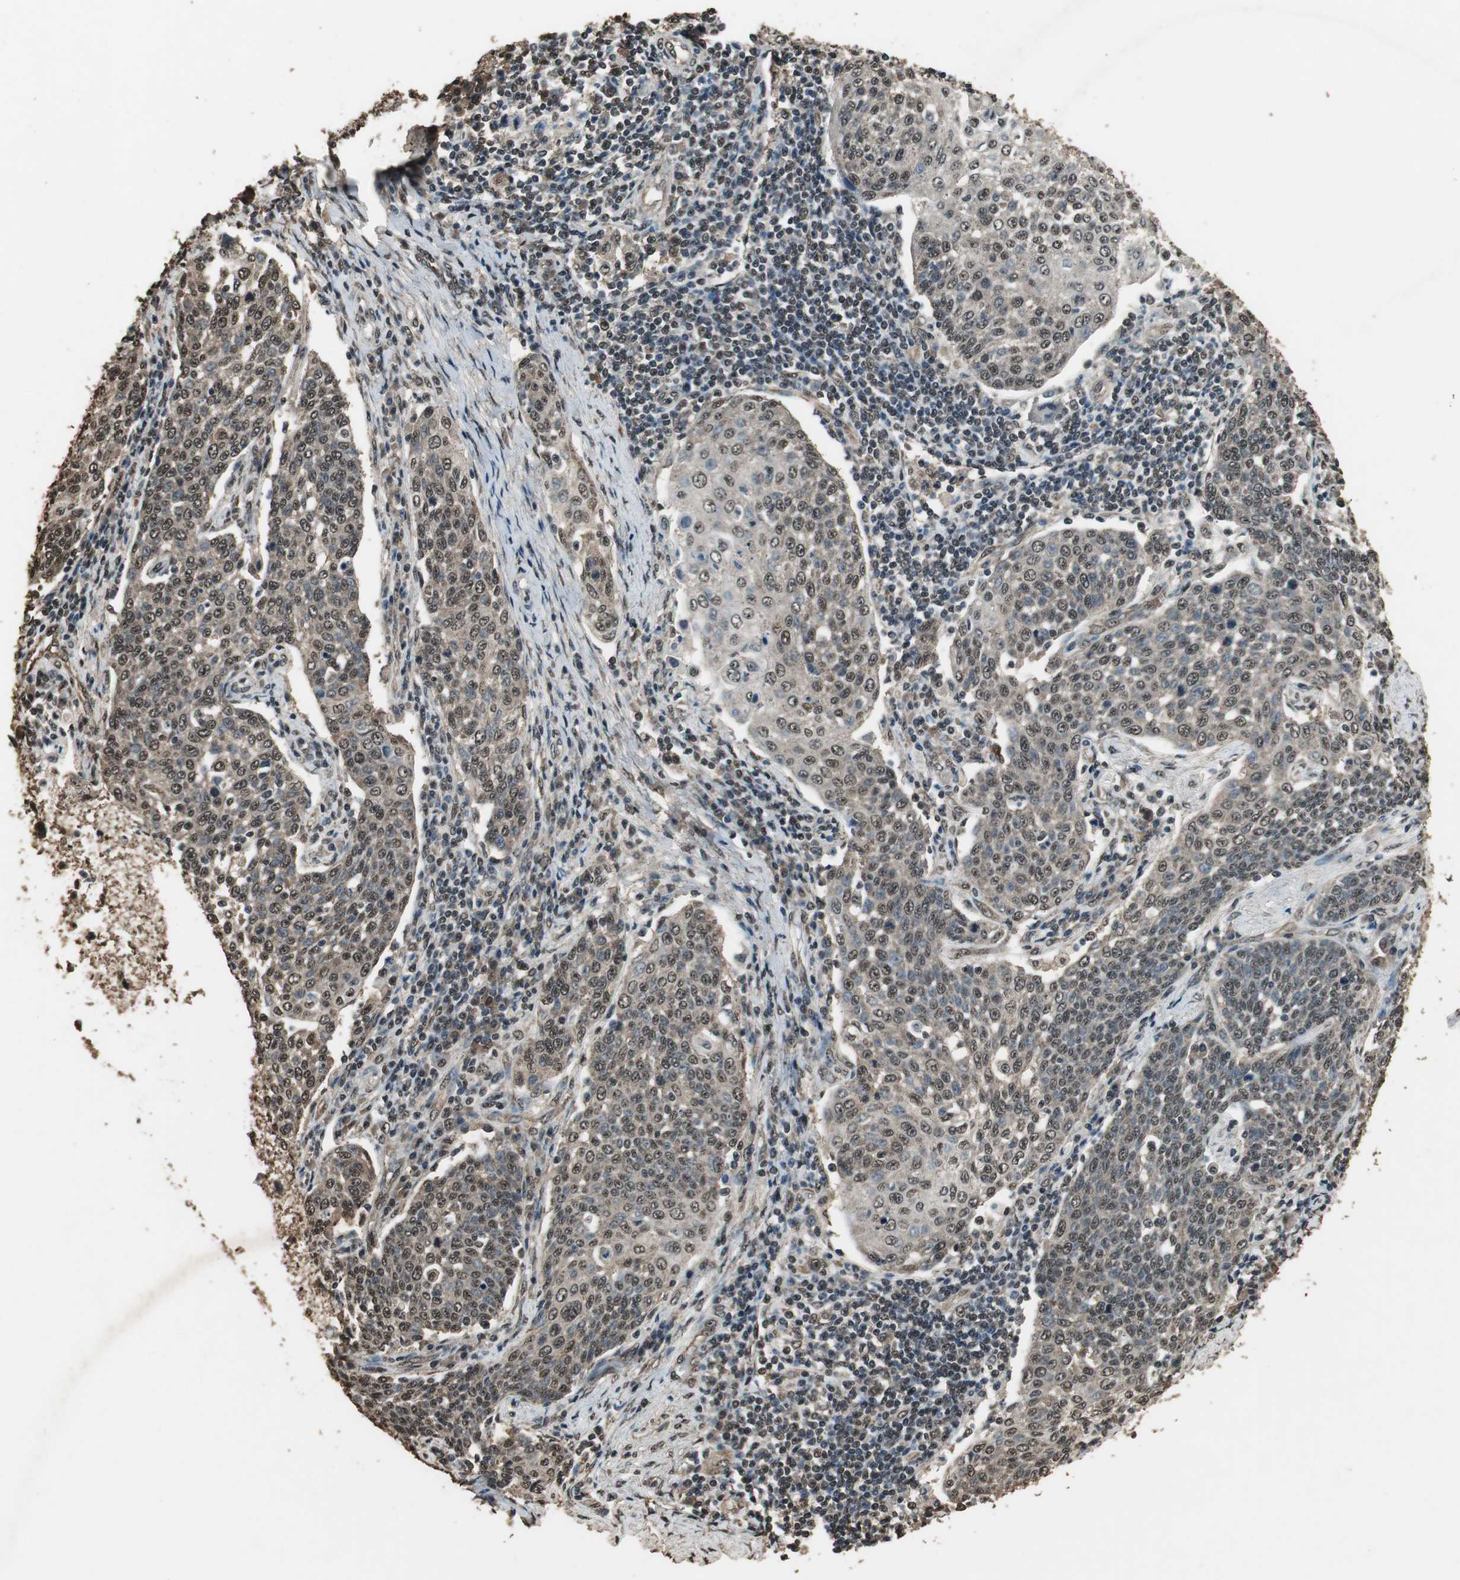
{"staining": {"intensity": "moderate", "quantity": ">75%", "location": "cytoplasmic/membranous,nuclear"}, "tissue": "cervical cancer", "cell_type": "Tumor cells", "image_type": "cancer", "snomed": [{"axis": "morphology", "description": "Squamous cell carcinoma, NOS"}, {"axis": "topography", "description": "Cervix"}], "caption": "Tumor cells reveal medium levels of moderate cytoplasmic/membranous and nuclear expression in approximately >75% of cells in human squamous cell carcinoma (cervical). Using DAB (brown) and hematoxylin (blue) stains, captured at high magnification using brightfield microscopy.", "gene": "PPP1R13B", "patient": {"sex": "female", "age": 34}}